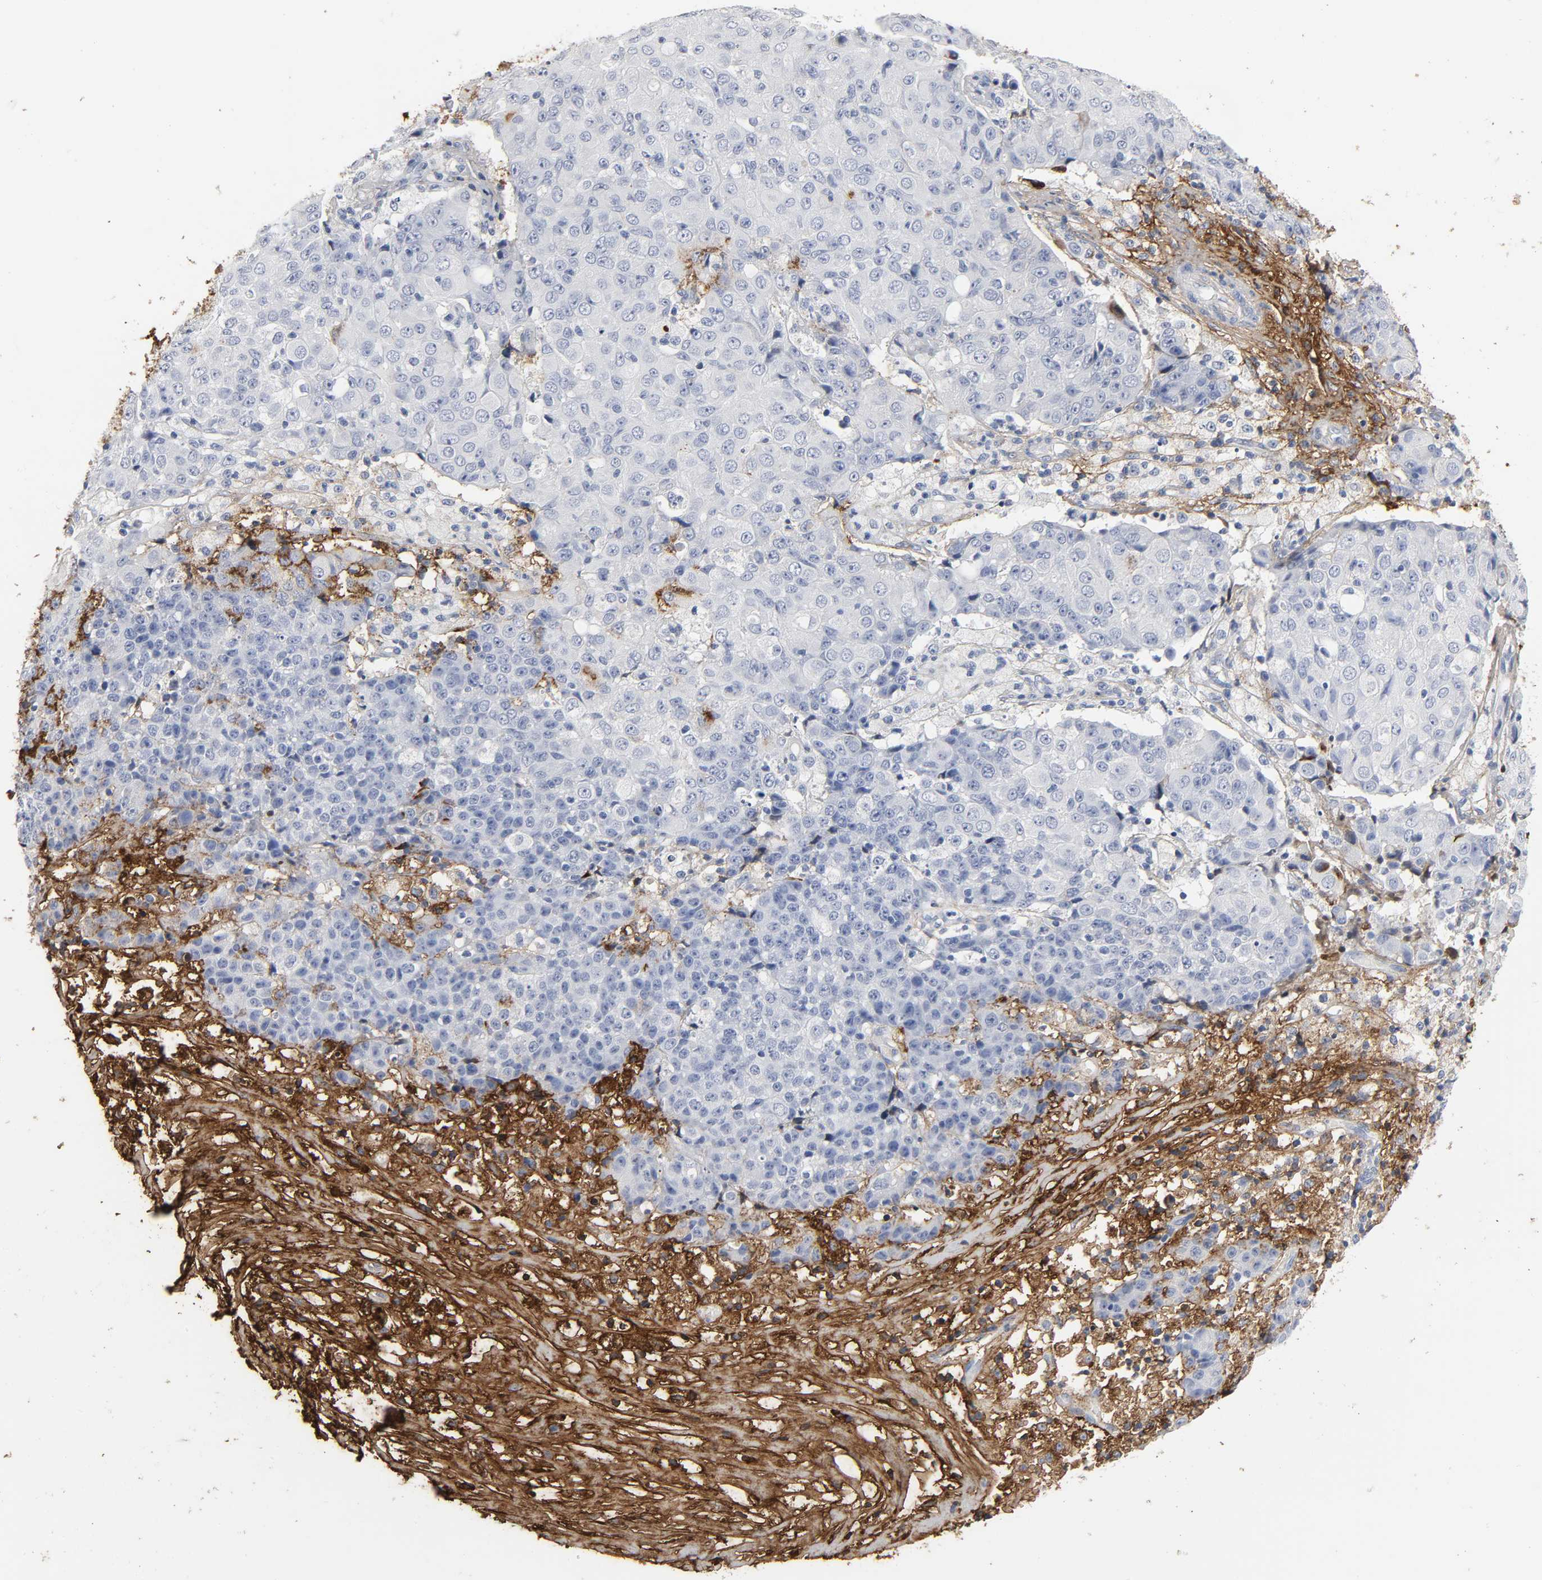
{"staining": {"intensity": "negative", "quantity": "none", "location": "none"}, "tissue": "ovarian cancer", "cell_type": "Tumor cells", "image_type": "cancer", "snomed": [{"axis": "morphology", "description": "Carcinoma, endometroid"}, {"axis": "topography", "description": "Ovary"}], "caption": "There is no significant expression in tumor cells of ovarian cancer (endometroid carcinoma).", "gene": "FBLN1", "patient": {"sex": "female", "age": 42}}